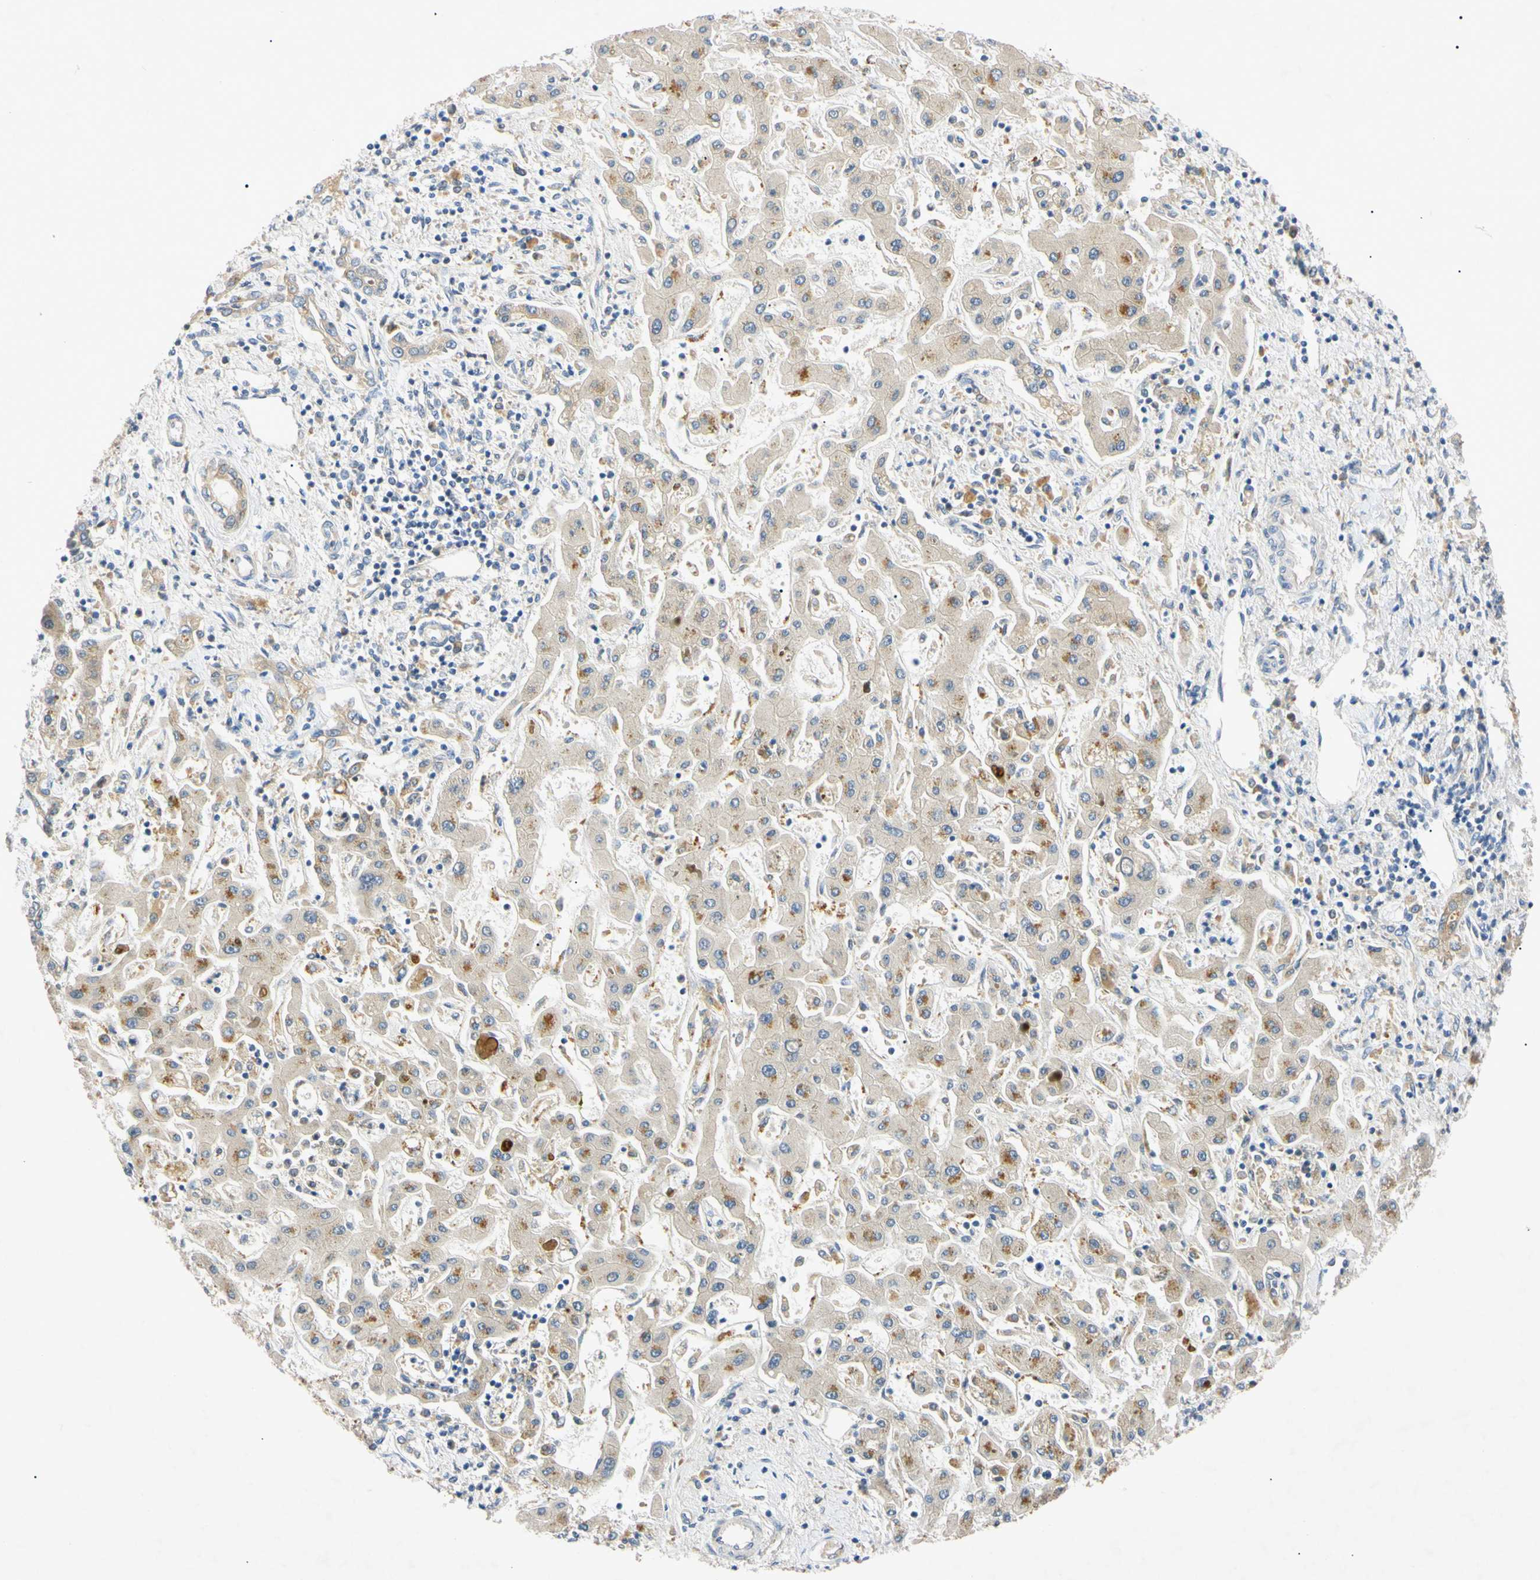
{"staining": {"intensity": "weak", "quantity": ">75%", "location": "cytoplasmic/membranous"}, "tissue": "liver cancer", "cell_type": "Tumor cells", "image_type": "cancer", "snomed": [{"axis": "morphology", "description": "Cholangiocarcinoma"}, {"axis": "topography", "description": "Liver"}], "caption": "IHC (DAB (3,3'-diaminobenzidine)) staining of human liver cancer (cholangiocarcinoma) demonstrates weak cytoplasmic/membranous protein expression in about >75% of tumor cells. (brown staining indicates protein expression, while blue staining denotes nuclei).", "gene": "DNAJB12", "patient": {"sex": "male", "age": 50}}